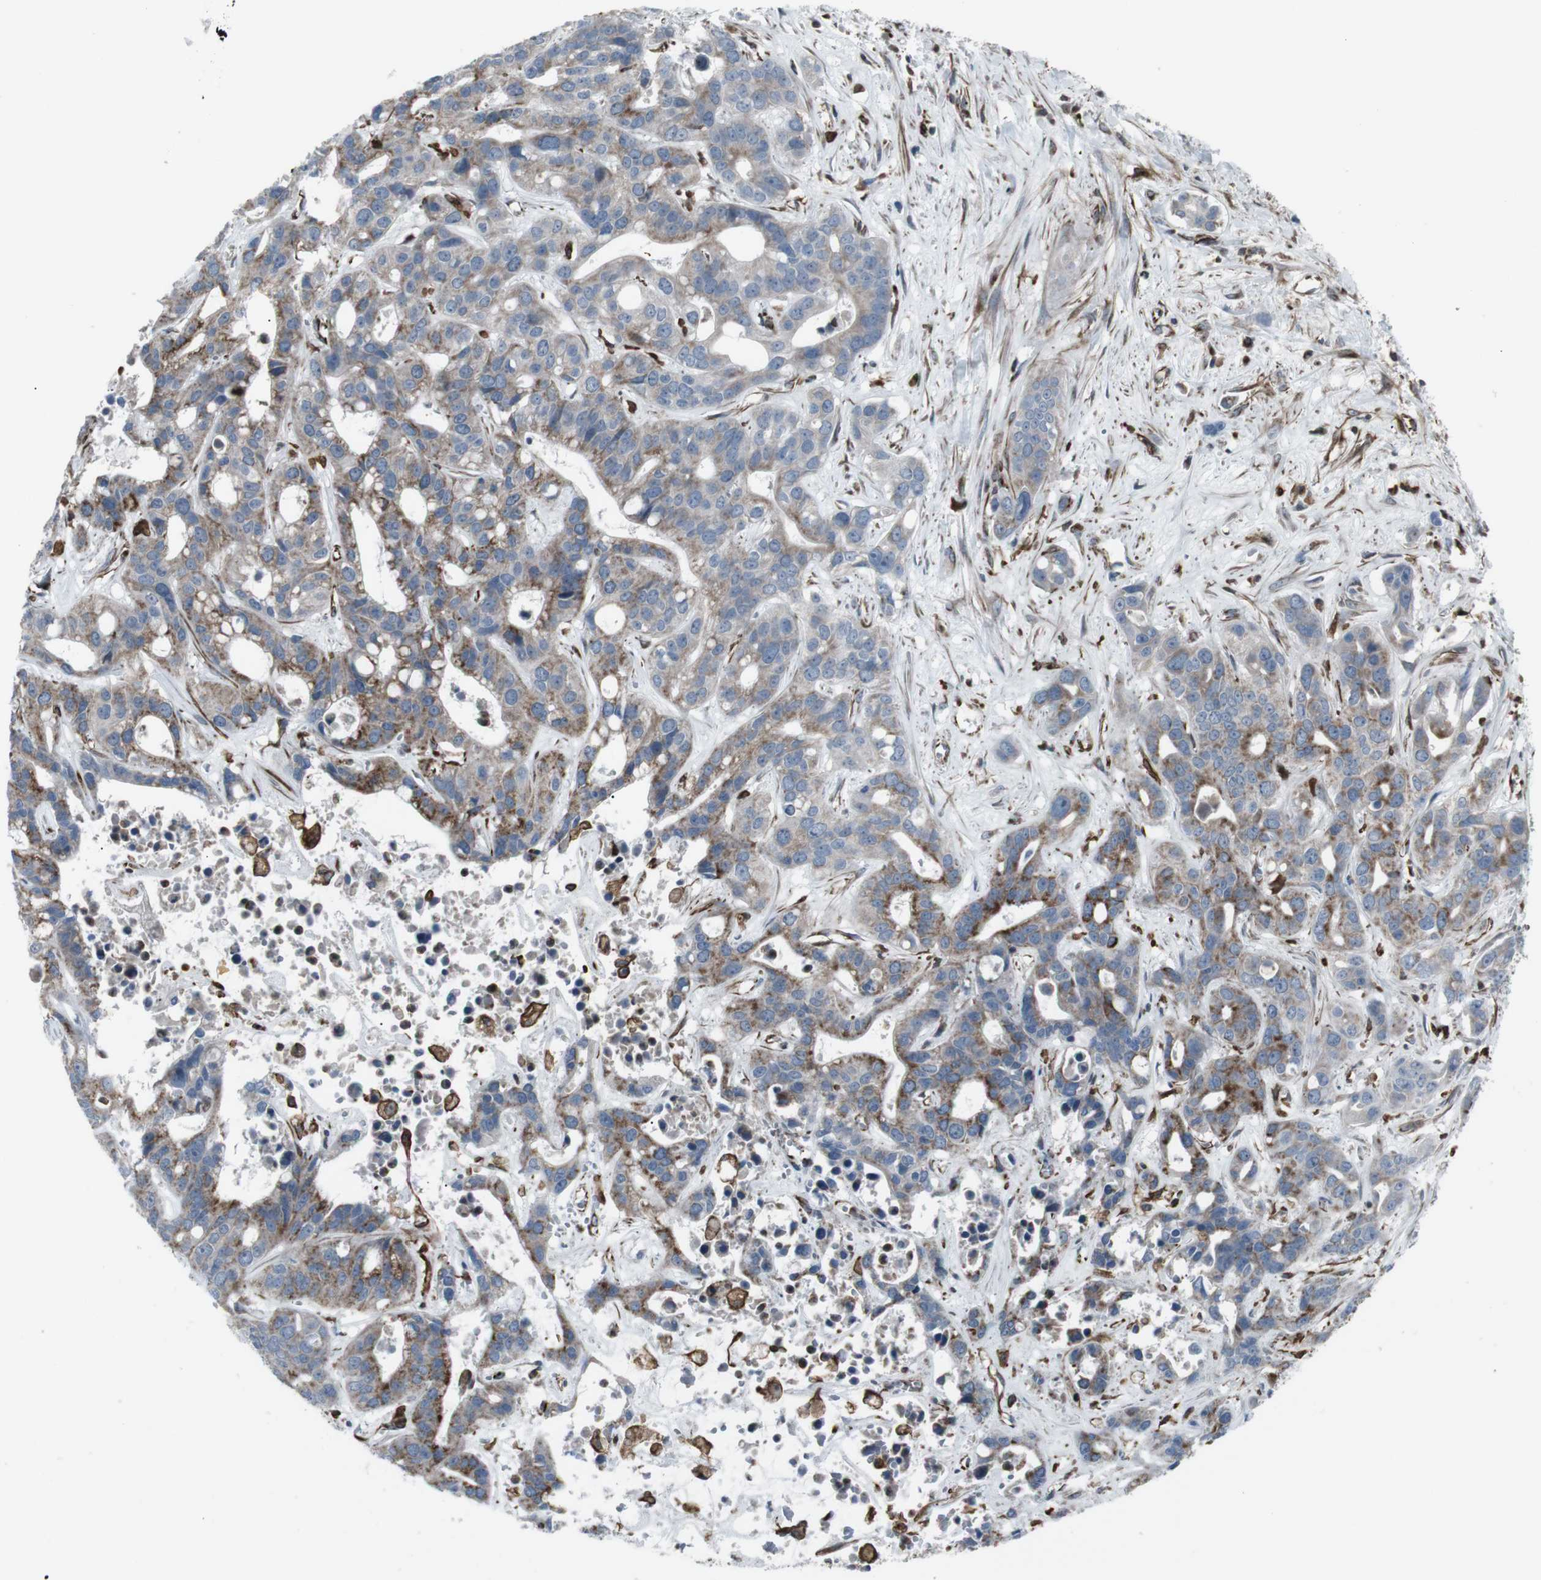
{"staining": {"intensity": "moderate", "quantity": "25%-75%", "location": "cytoplasmic/membranous"}, "tissue": "liver cancer", "cell_type": "Tumor cells", "image_type": "cancer", "snomed": [{"axis": "morphology", "description": "Cholangiocarcinoma"}, {"axis": "topography", "description": "Liver"}], "caption": "IHC of liver cancer shows medium levels of moderate cytoplasmic/membranous staining in about 25%-75% of tumor cells. The protein of interest is stained brown, and the nuclei are stained in blue (DAB (3,3'-diaminobenzidine) IHC with brightfield microscopy, high magnification).", "gene": "TMEM141", "patient": {"sex": "female", "age": 65}}